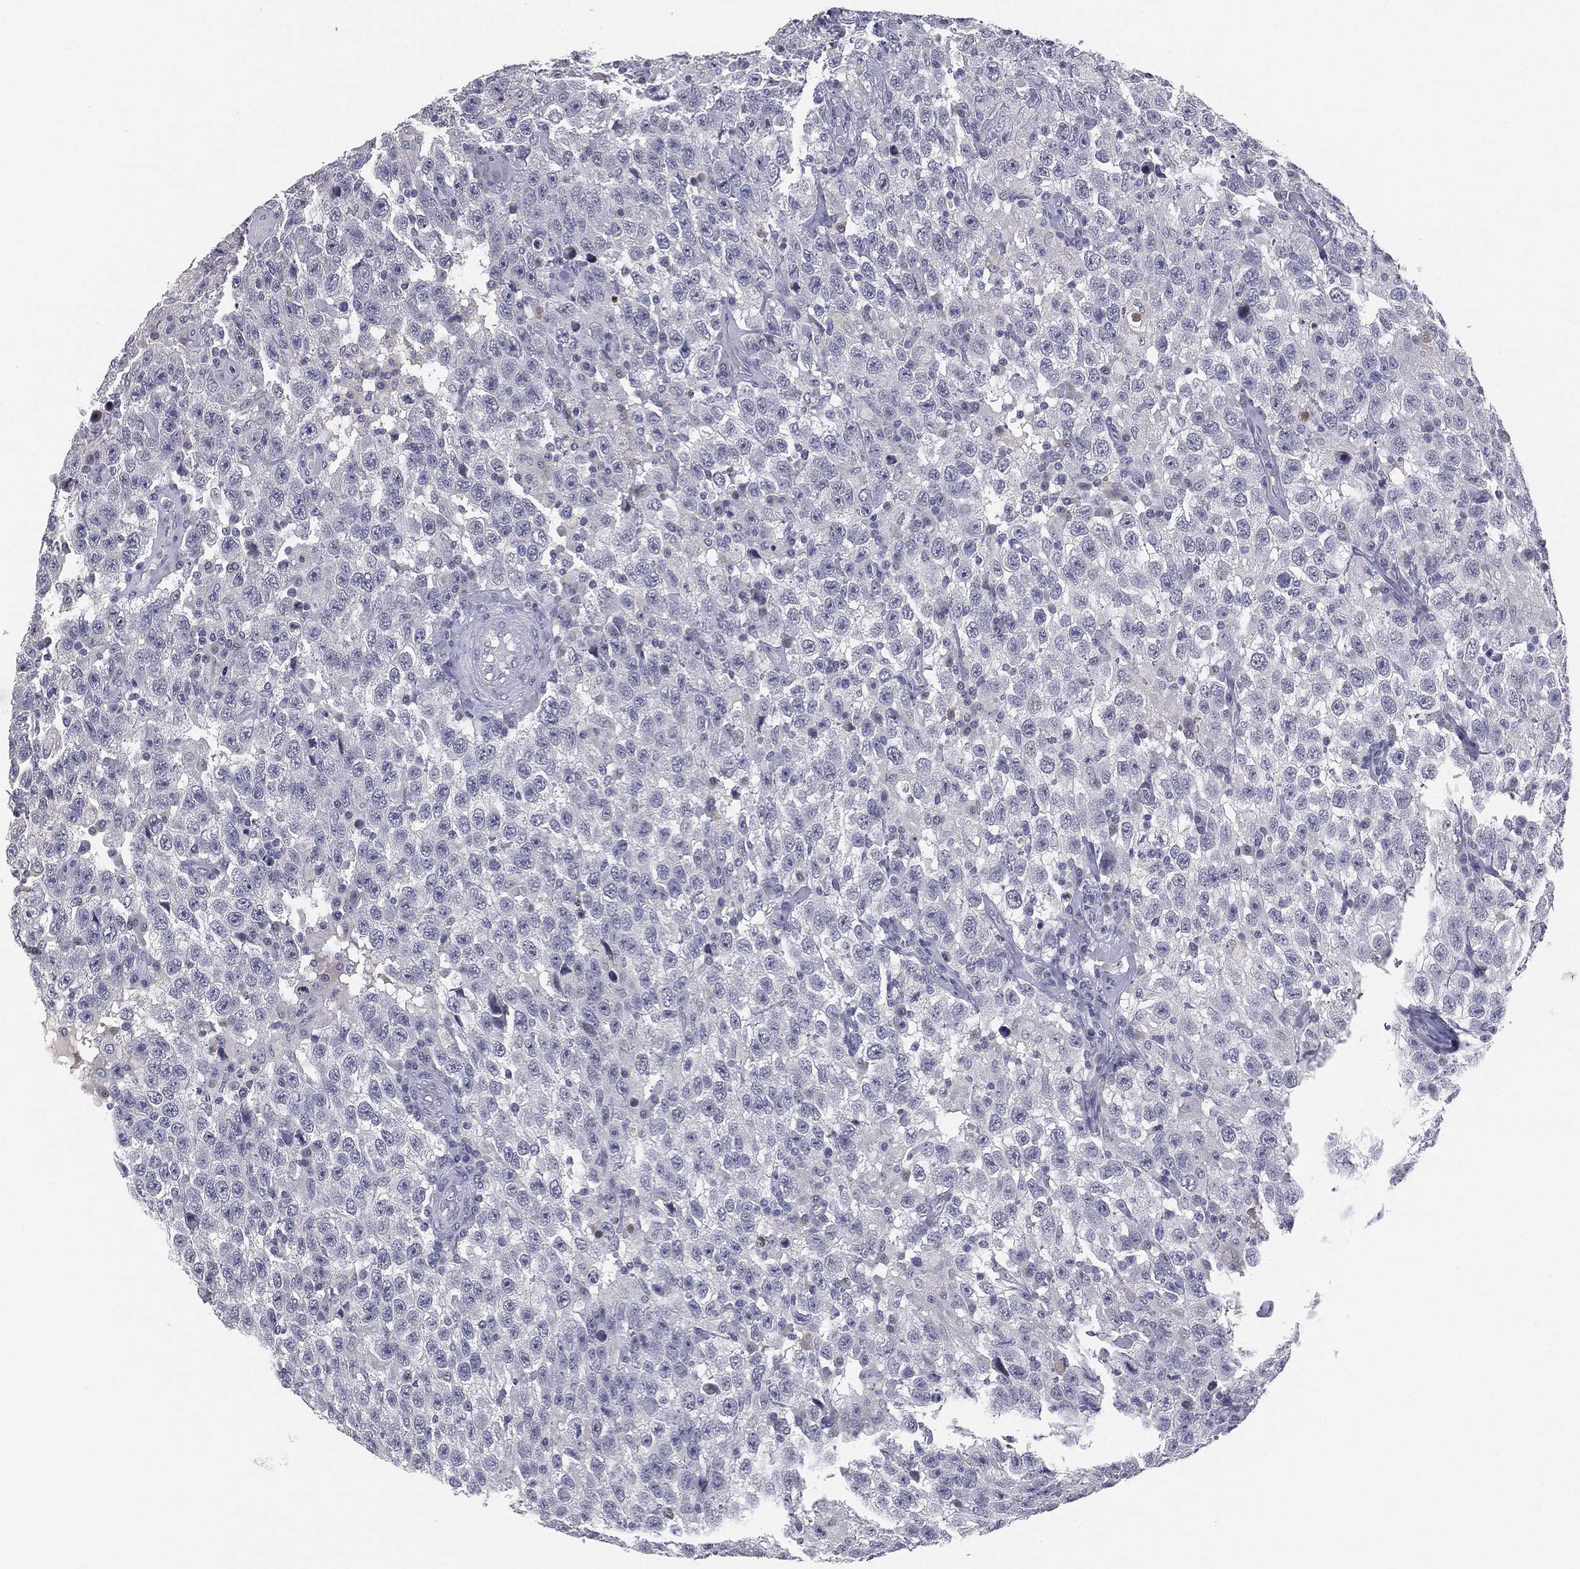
{"staining": {"intensity": "negative", "quantity": "none", "location": "none"}, "tissue": "testis cancer", "cell_type": "Tumor cells", "image_type": "cancer", "snomed": [{"axis": "morphology", "description": "Seminoma, NOS"}, {"axis": "topography", "description": "Testis"}], "caption": "Immunohistochemistry (IHC) photomicrograph of neoplastic tissue: human testis cancer (seminoma) stained with DAB displays no significant protein staining in tumor cells. (DAB (3,3'-diaminobenzidine) IHC with hematoxylin counter stain).", "gene": "MUC1", "patient": {"sex": "male", "age": 41}}